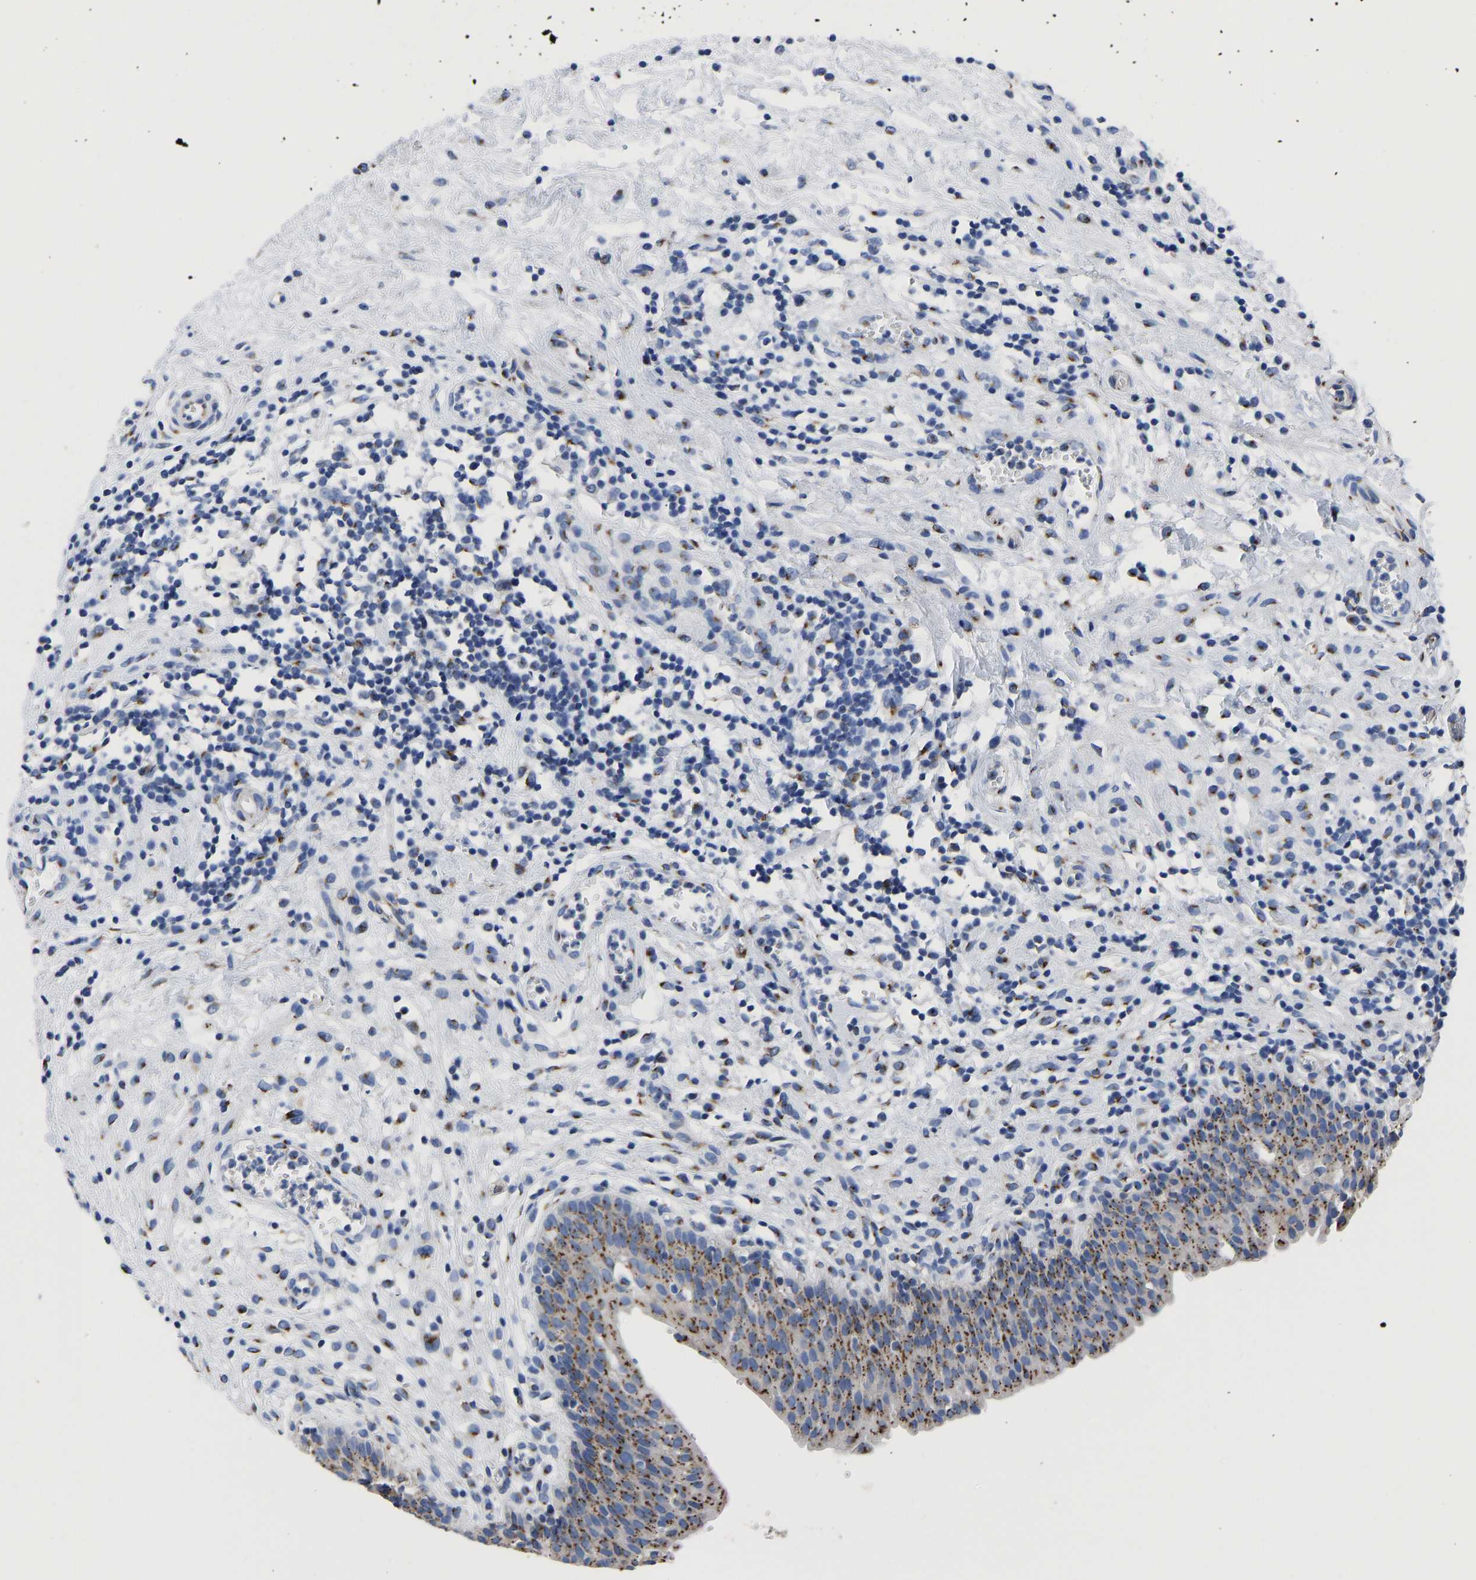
{"staining": {"intensity": "moderate", "quantity": ">75%", "location": "cytoplasmic/membranous"}, "tissue": "urinary bladder", "cell_type": "Urothelial cells", "image_type": "normal", "snomed": [{"axis": "morphology", "description": "Normal tissue, NOS"}, {"axis": "topography", "description": "Urinary bladder"}], "caption": "An image of human urinary bladder stained for a protein reveals moderate cytoplasmic/membranous brown staining in urothelial cells. (brown staining indicates protein expression, while blue staining denotes nuclei).", "gene": "TMEM87A", "patient": {"sex": "male", "age": 37}}